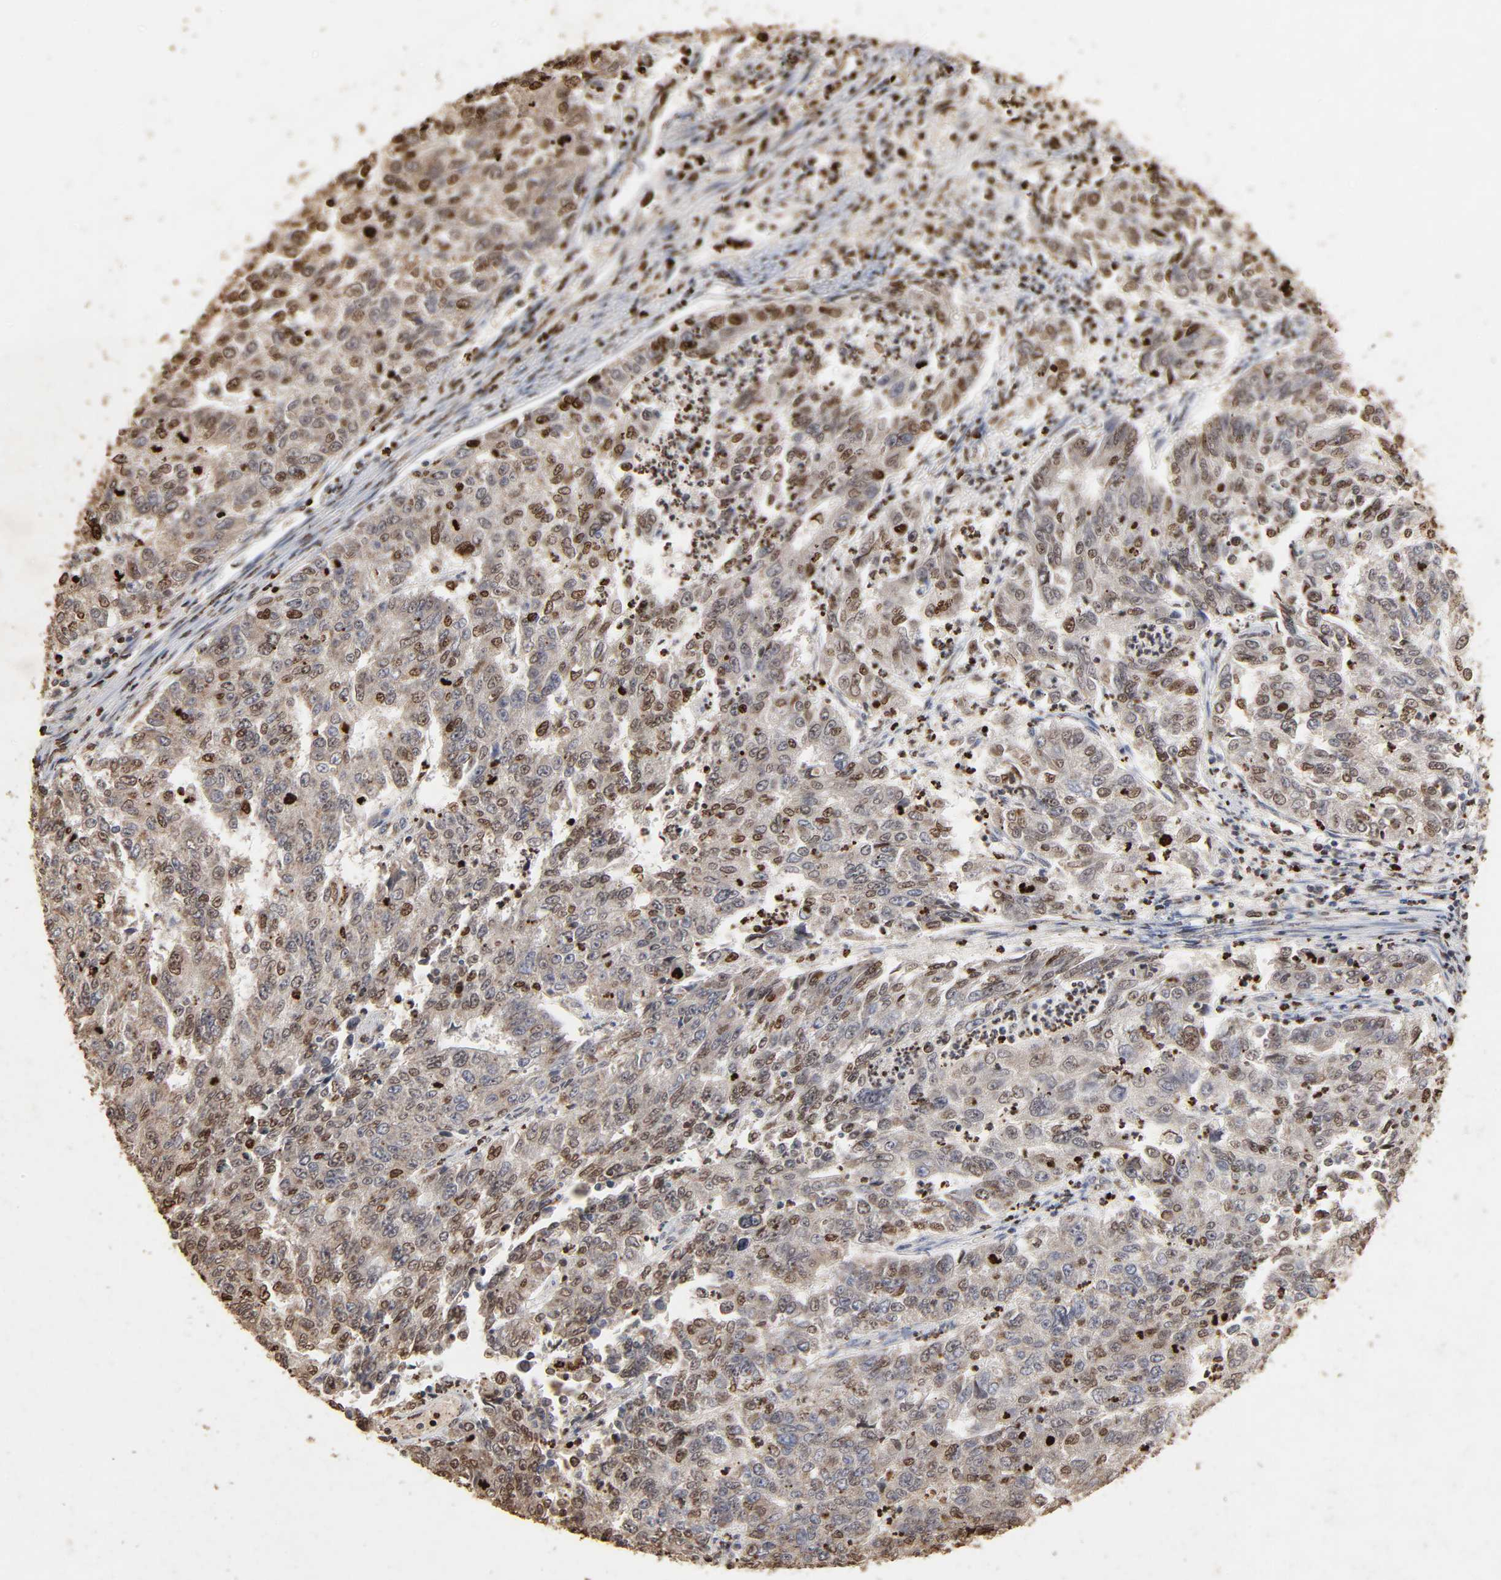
{"staining": {"intensity": "moderate", "quantity": ">75%", "location": "cytoplasmic/membranous"}, "tissue": "endometrial cancer", "cell_type": "Tumor cells", "image_type": "cancer", "snomed": [{"axis": "morphology", "description": "Adenocarcinoma, NOS"}, {"axis": "topography", "description": "Endometrium"}], "caption": "Endometrial cancer was stained to show a protein in brown. There is medium levels of moderate cytoplasmic/membranous positivity in about >75% of tumor cells.", "gene": "CYCS", "patient": {"sex": "female", "age": 42}}